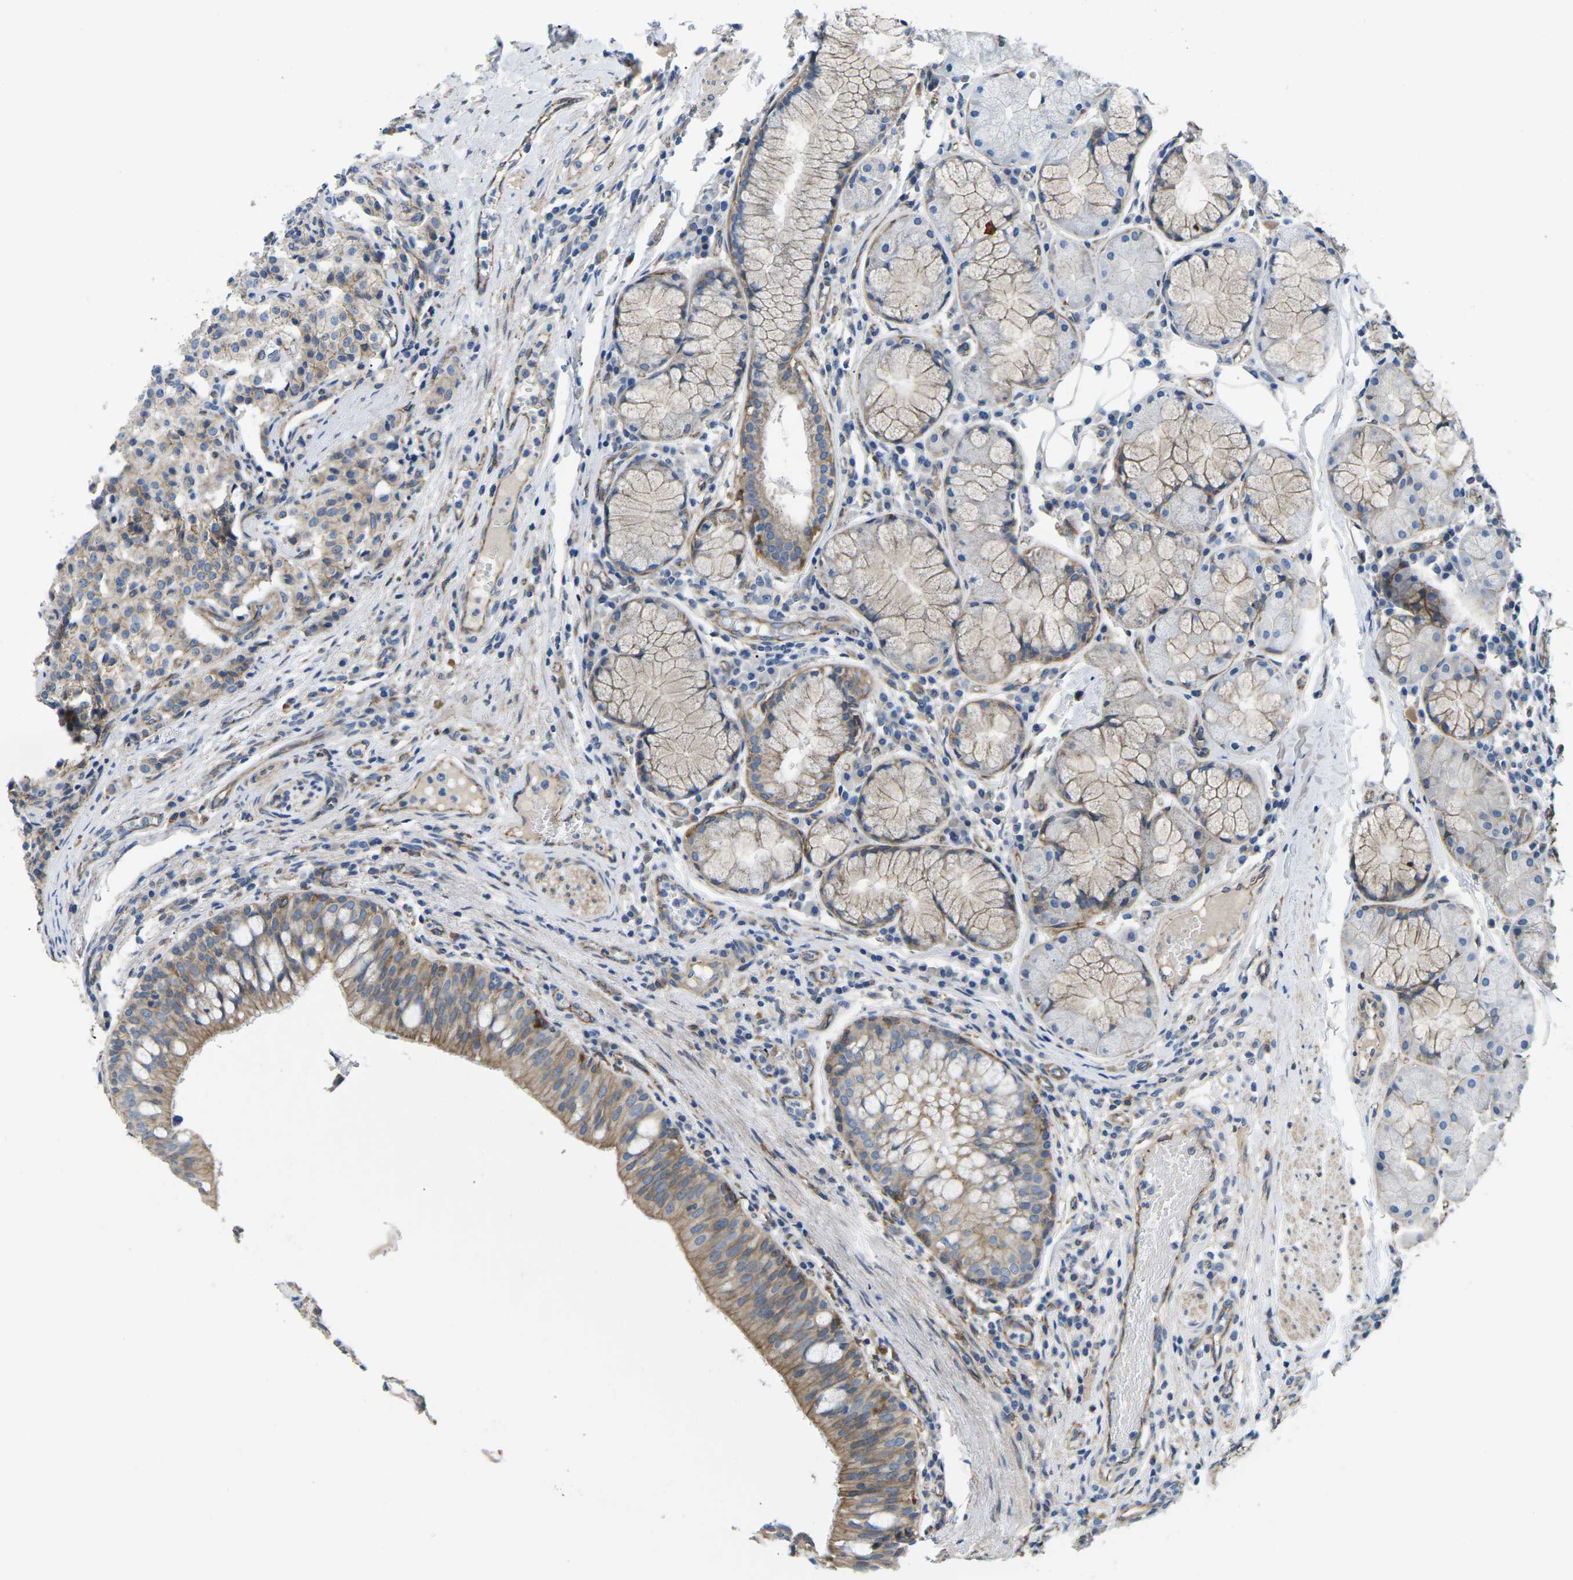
{"staining": {"intensity": "moderate", "quantity": "<25%", "location": "cytoplasmic/membranous"}, "tissue": "carcinoid", "cell_type": "Tumor cells", "image_type": "cancer", "snomed": [{"axis": "morphology", "description": "Carcinoid, malignant, NOS"}, {"axis": "topography", "description": "Lung"}], "caption": "Protein staining by IHC shows moderate cytoplasmic/membranous positivity in approximately <25% of tumor cells in malignant carcinoid.", "gene": "CTNND1", "patient": {"sex": "male", "age": 30}}